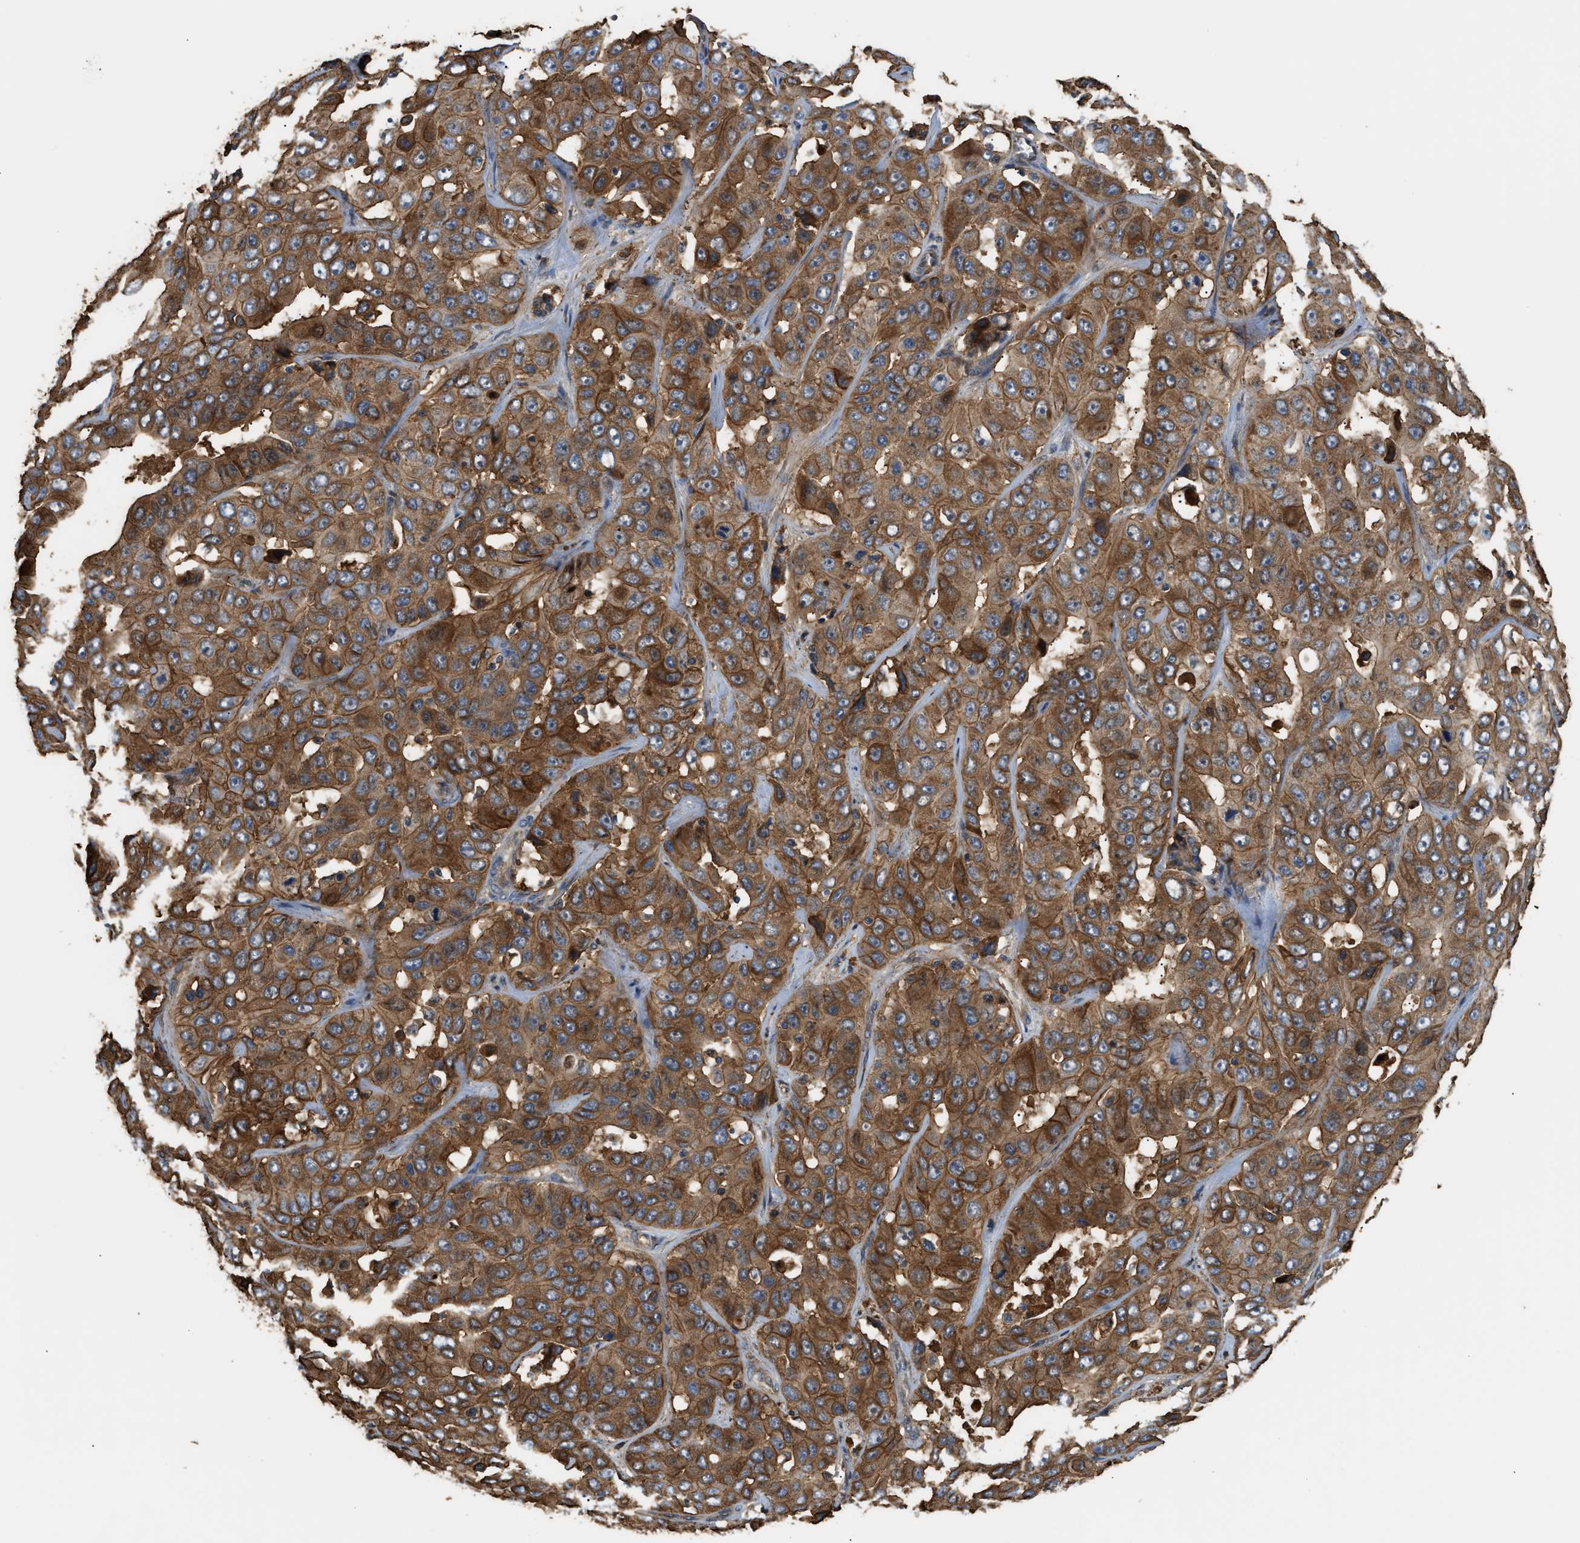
{"staining": {"intensity": "strong", "quantity": ">75%", "location": "cytoplasmic/membranous"}, "tissue": "liver cancer", "cell_type": "Tumor cells", "image_type": "cancer", "snomed": [{"axis": "morphology", "description": "Cholangiocarcinoma"}, {"axis": "topography", "description": "Liver"}], "caption": "Brown immunohistochemical staining in human liver cancer exhibits strong cytoplasmic/membranous positivity in approximately >75% of tumor cells.", "gene": "DDHD2", "patient": {"sex": "female", "age": 52}}